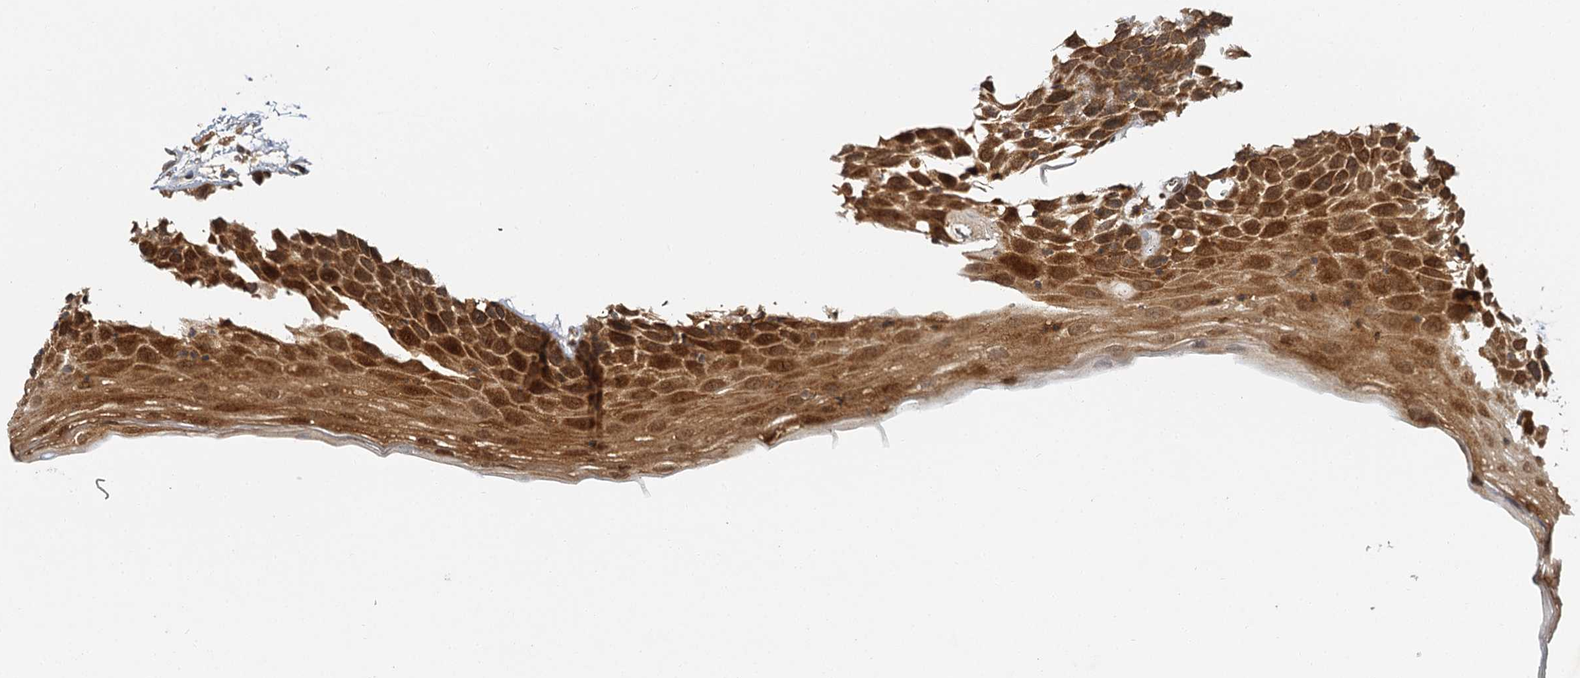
{"staining": {"intensity": "moderate", "quantity": ">75%", "location": "cytoplasmic/membranous,nuclear"}, "tissue": "oral mucosa", "cell_type": "Squamous epithelial cells", "image_type": "normal", "snomed": [{"axis": "morphology", "description": "Normal tissue, NOS"}, {"axis": "topography", "description": "Oral tissue"}], "caption": "DAB immunohistochemical staining of benign human oral mucosa demonstrates moderate cytoplasmic/membranous,nuclear protein expression in about >75% of squamous epithelial cells.", "gene": "ZNF549", "patient": {"sex": "male", "age": 74}}